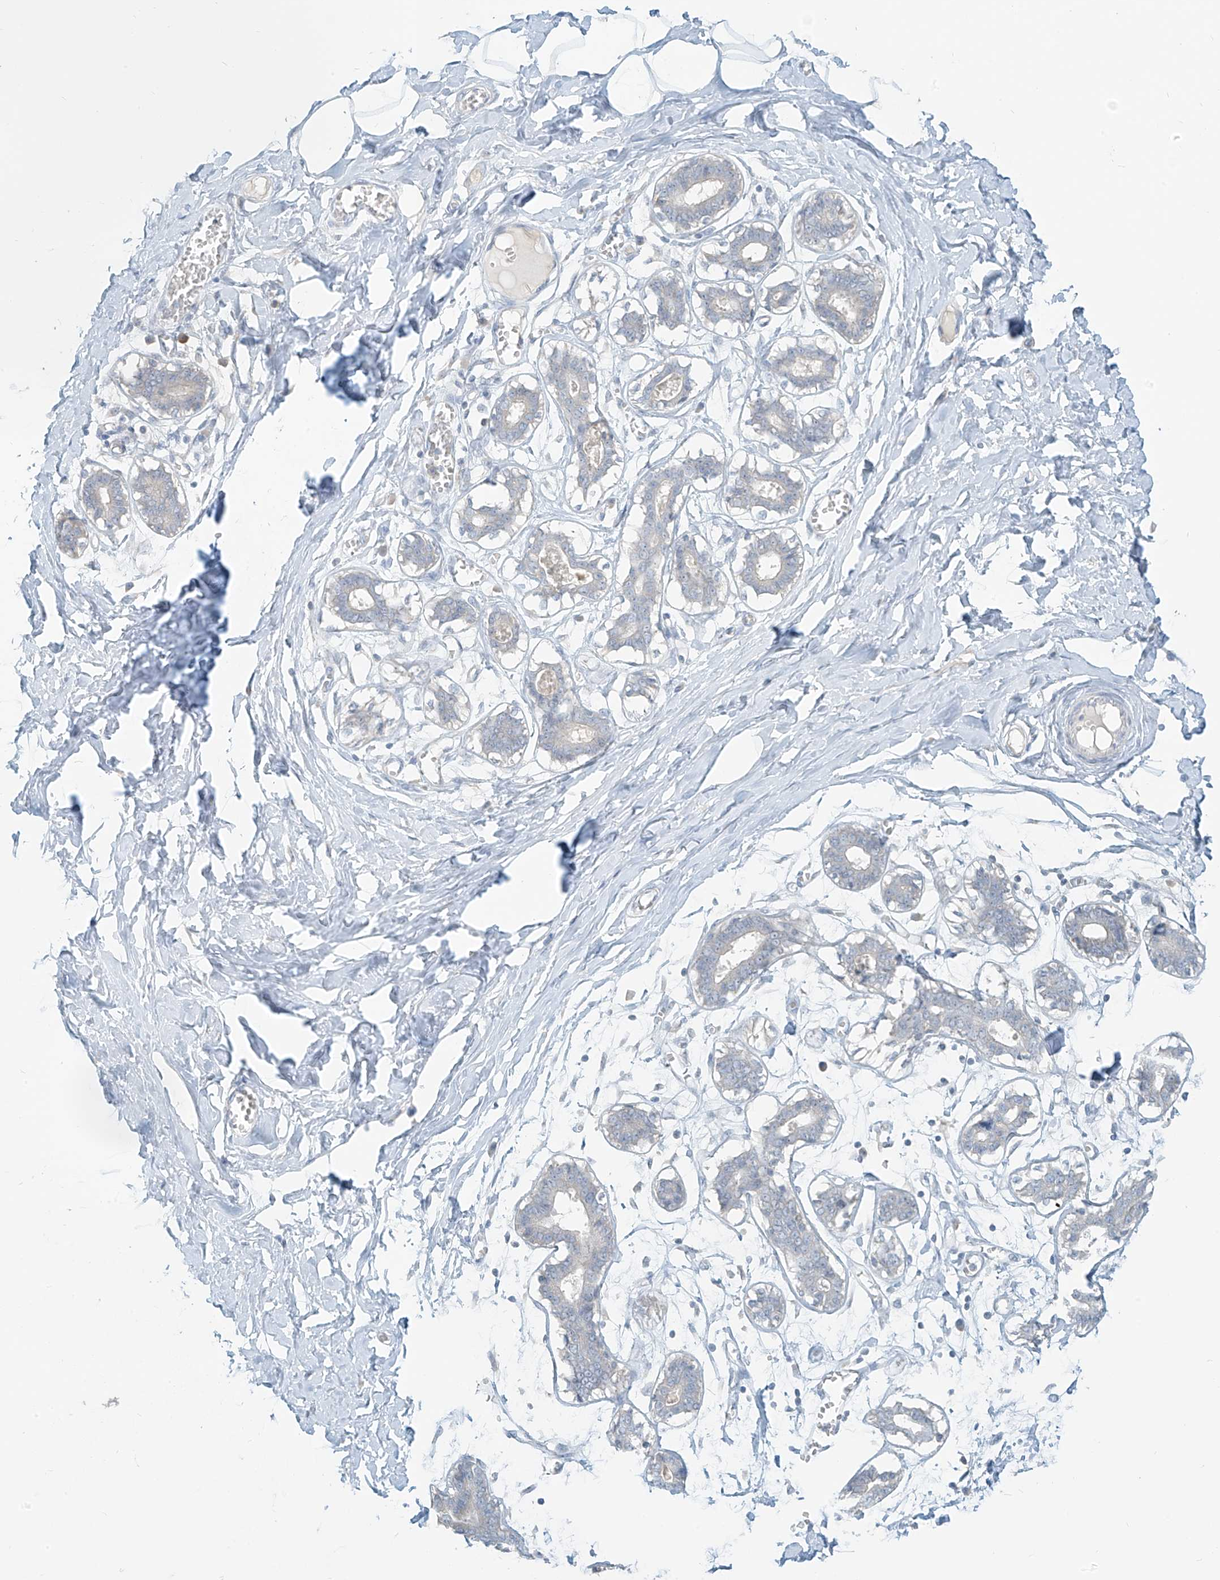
{"staining": {"intensity": "negative", "quantity": "none", "location": "none"}, "tissue": "breast", "cell_type": "Adipocytes", "image_type": "normal", "snomed": [{"axis": "morphology", "description": "Normal tissue, NOS"}, {"axis": "topography", "description": "Breast"}], "caption": "Breast was stained to show a protein in brown. There is no significant staining in adipocytes.", "gene": "C2orf42", "patient": {"sex": "female", "age": 27}}